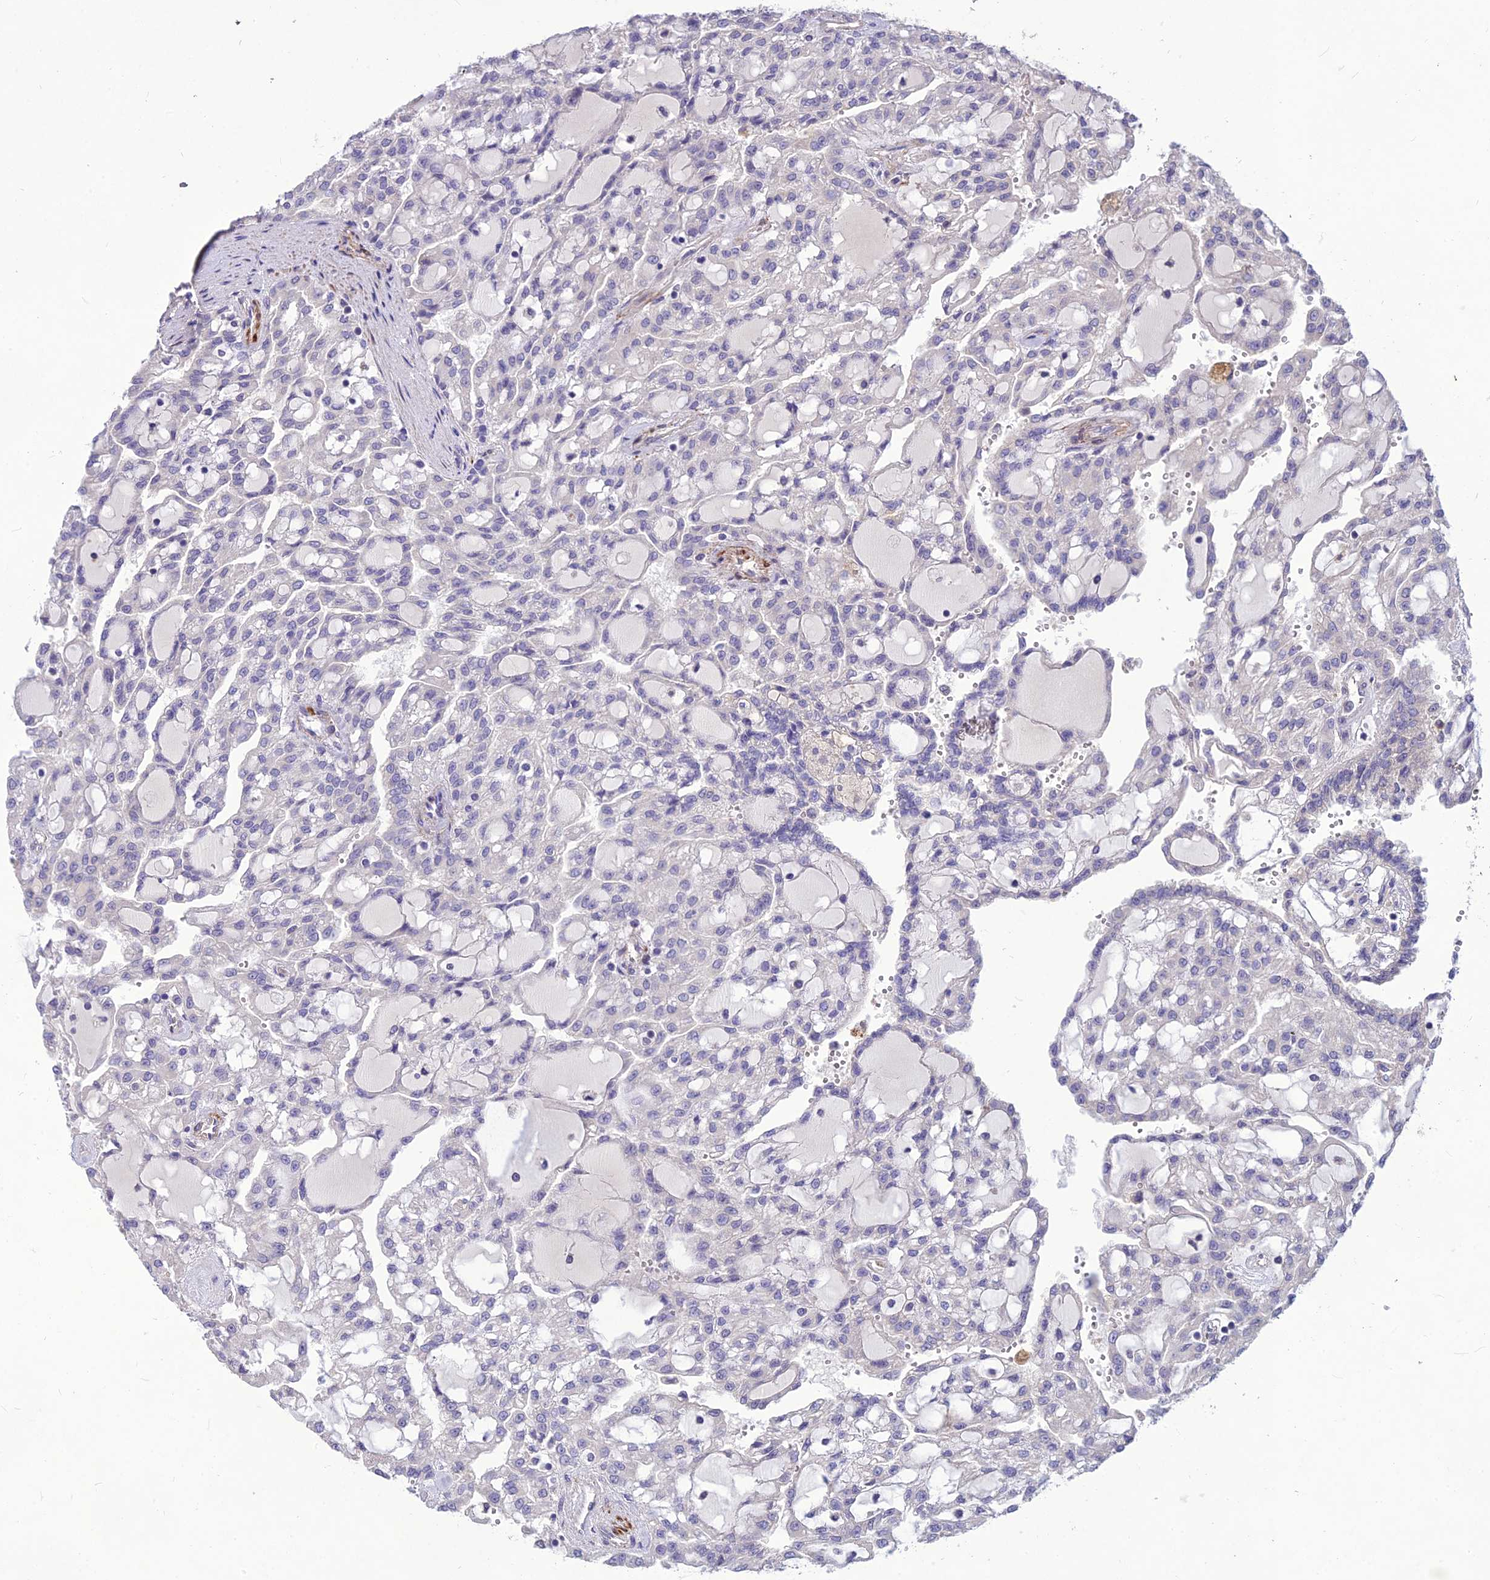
{"staining": {"intensity": "negative", "quantity": "none", "location": "none"}, "tissue": "renal cancer", "cell_type": "Tumor cells", "image_type": "cancer", "snomed": [{"axis": "morphology", "description": "Adenocarcinoma, NOS"}, {"axis": "topography", "description": "Kidney"}], "caption": "This is a photomicrograph of IHC staining of renal adenocarcinoma, which shows no positivity in tumor cells. The staining was performed using DAB to visualize the protein expression in brown, while the nuclei were stained in blue with hematoxylin (Magnification: 20x).", "gene": "CLUH", "patient": {"sex": "male", "age": 63}}